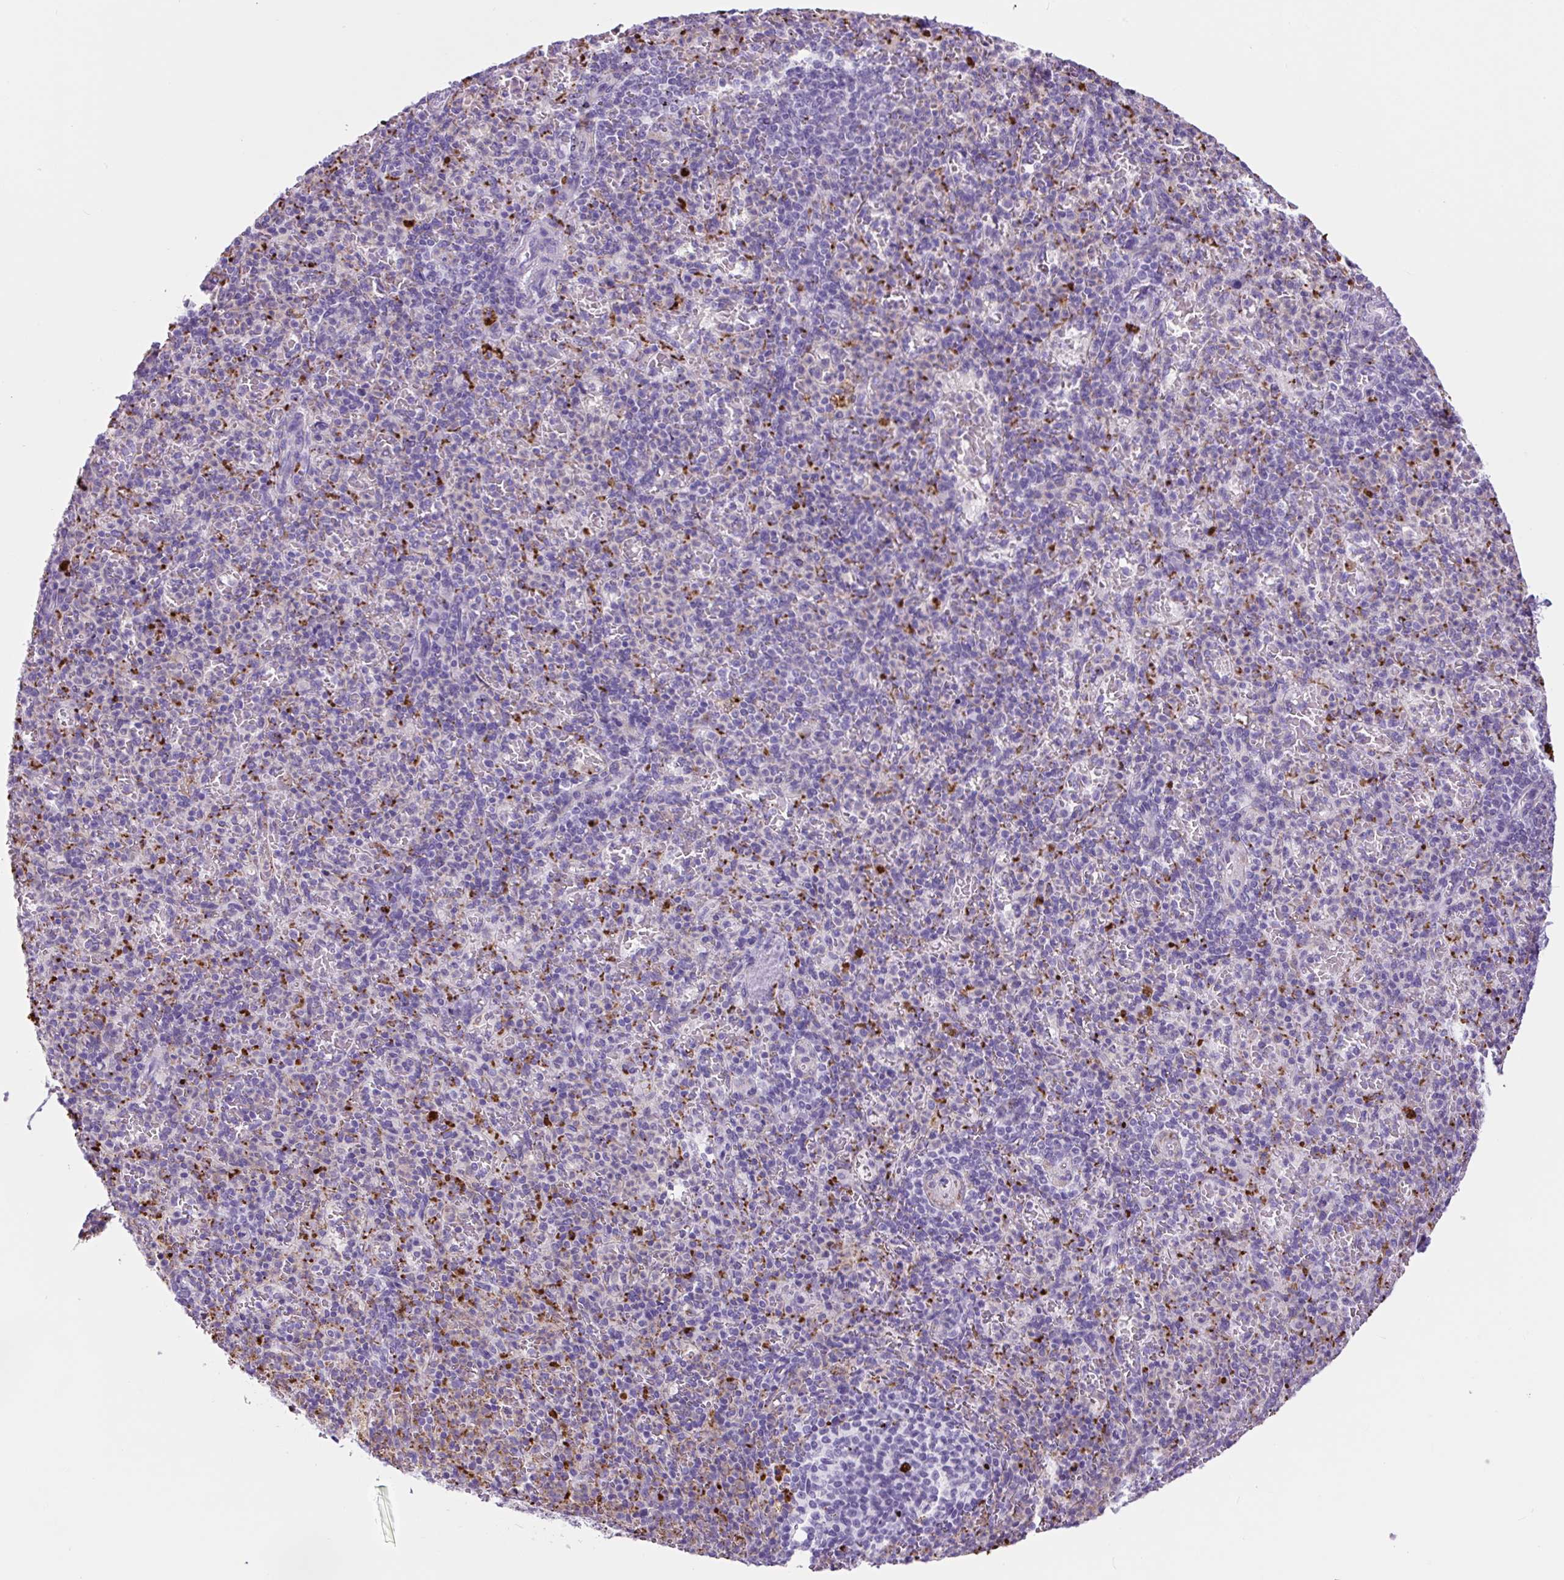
{"staining": {"intensity": "strong", "quantity": "<25%", "location": "cytoplasmic/membranous"}, "tissue": "spleen", "cell_type": "Cells in red pulp", "image_type": "normal", "snomed": [{"axis": "morphology", "description": "Normal tissue, NOS"}, {"axis": "topography", "description": "Spleen"}], "caption": "Protein staining shows strong cytoplasmic/membranous positivity in about <25% of cells in red pulp in benign spleen. The staining was performed using DAB (3,3'-diaminobenzidine) to visualize the protein expression in brown, while the nuclei were stained in blue with hematoxylin (Magnification: 20x).", "gene": "LCN10", "patient": {"sex": "female", "age": 74}}